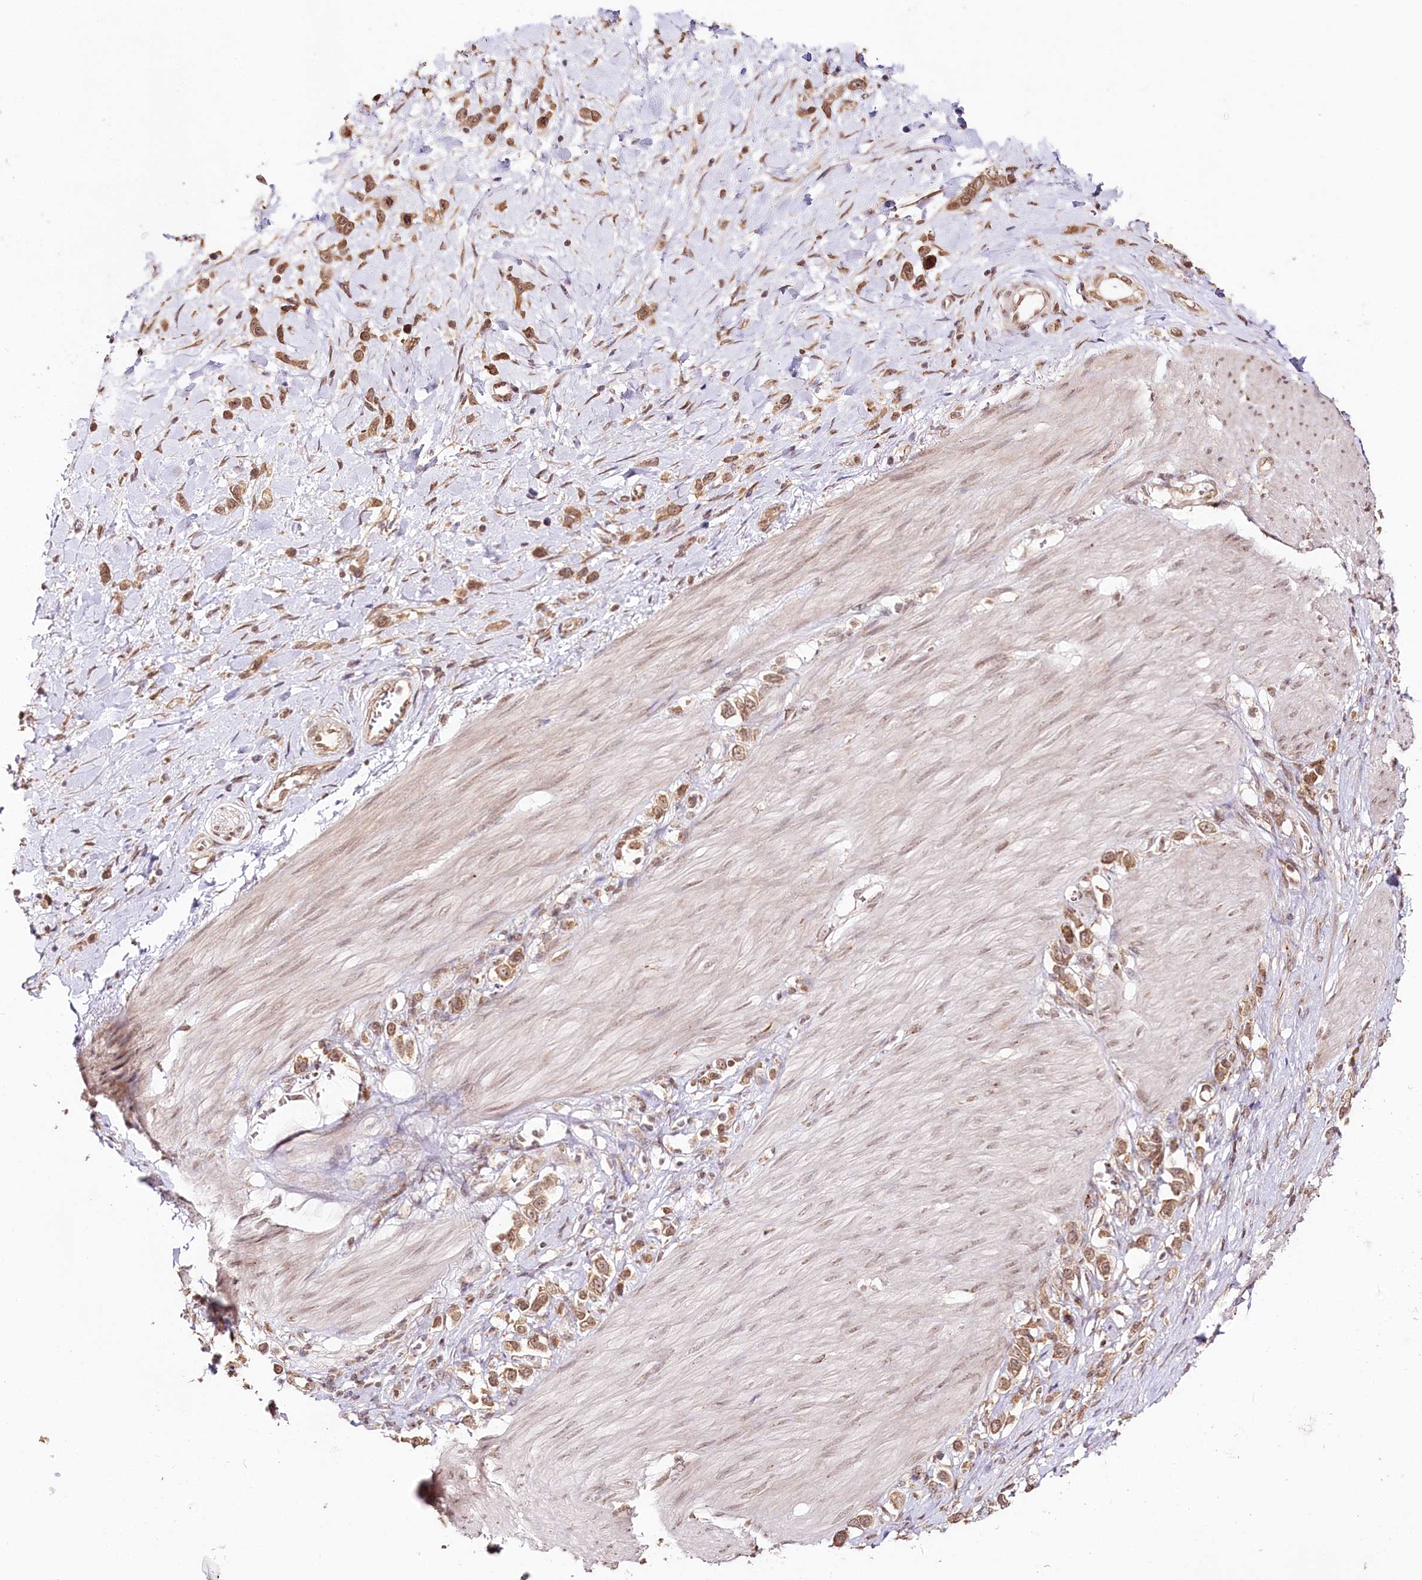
{"staining": {"intensity": "moderate", "quantity": ">75%", "location": "cytoplasmic/membranous,nuclear"}, "tissue": "stomach cancer", "cell_type": "Tumor cells", "image_type": "cancer", "snomed": [{"axis": "morphology", "description": "Normal tissue, NOS"}, {"axis": "morphology", "description": "Adenocarcinoma, NOS"}, {"axis": "topography", "description": "Stomach, upper"}, {"axis": "topography", "description": "Stomach"}], "caption": "Protein expression analysis of stomach cancer (adenocarcinoma) exhibits moderate cytoplasmic/membranous and nuclear expression in about >75% of tumor cells.", "gene": "ENSG00000144785", "patient": {"sex": "female", "age": 65}}